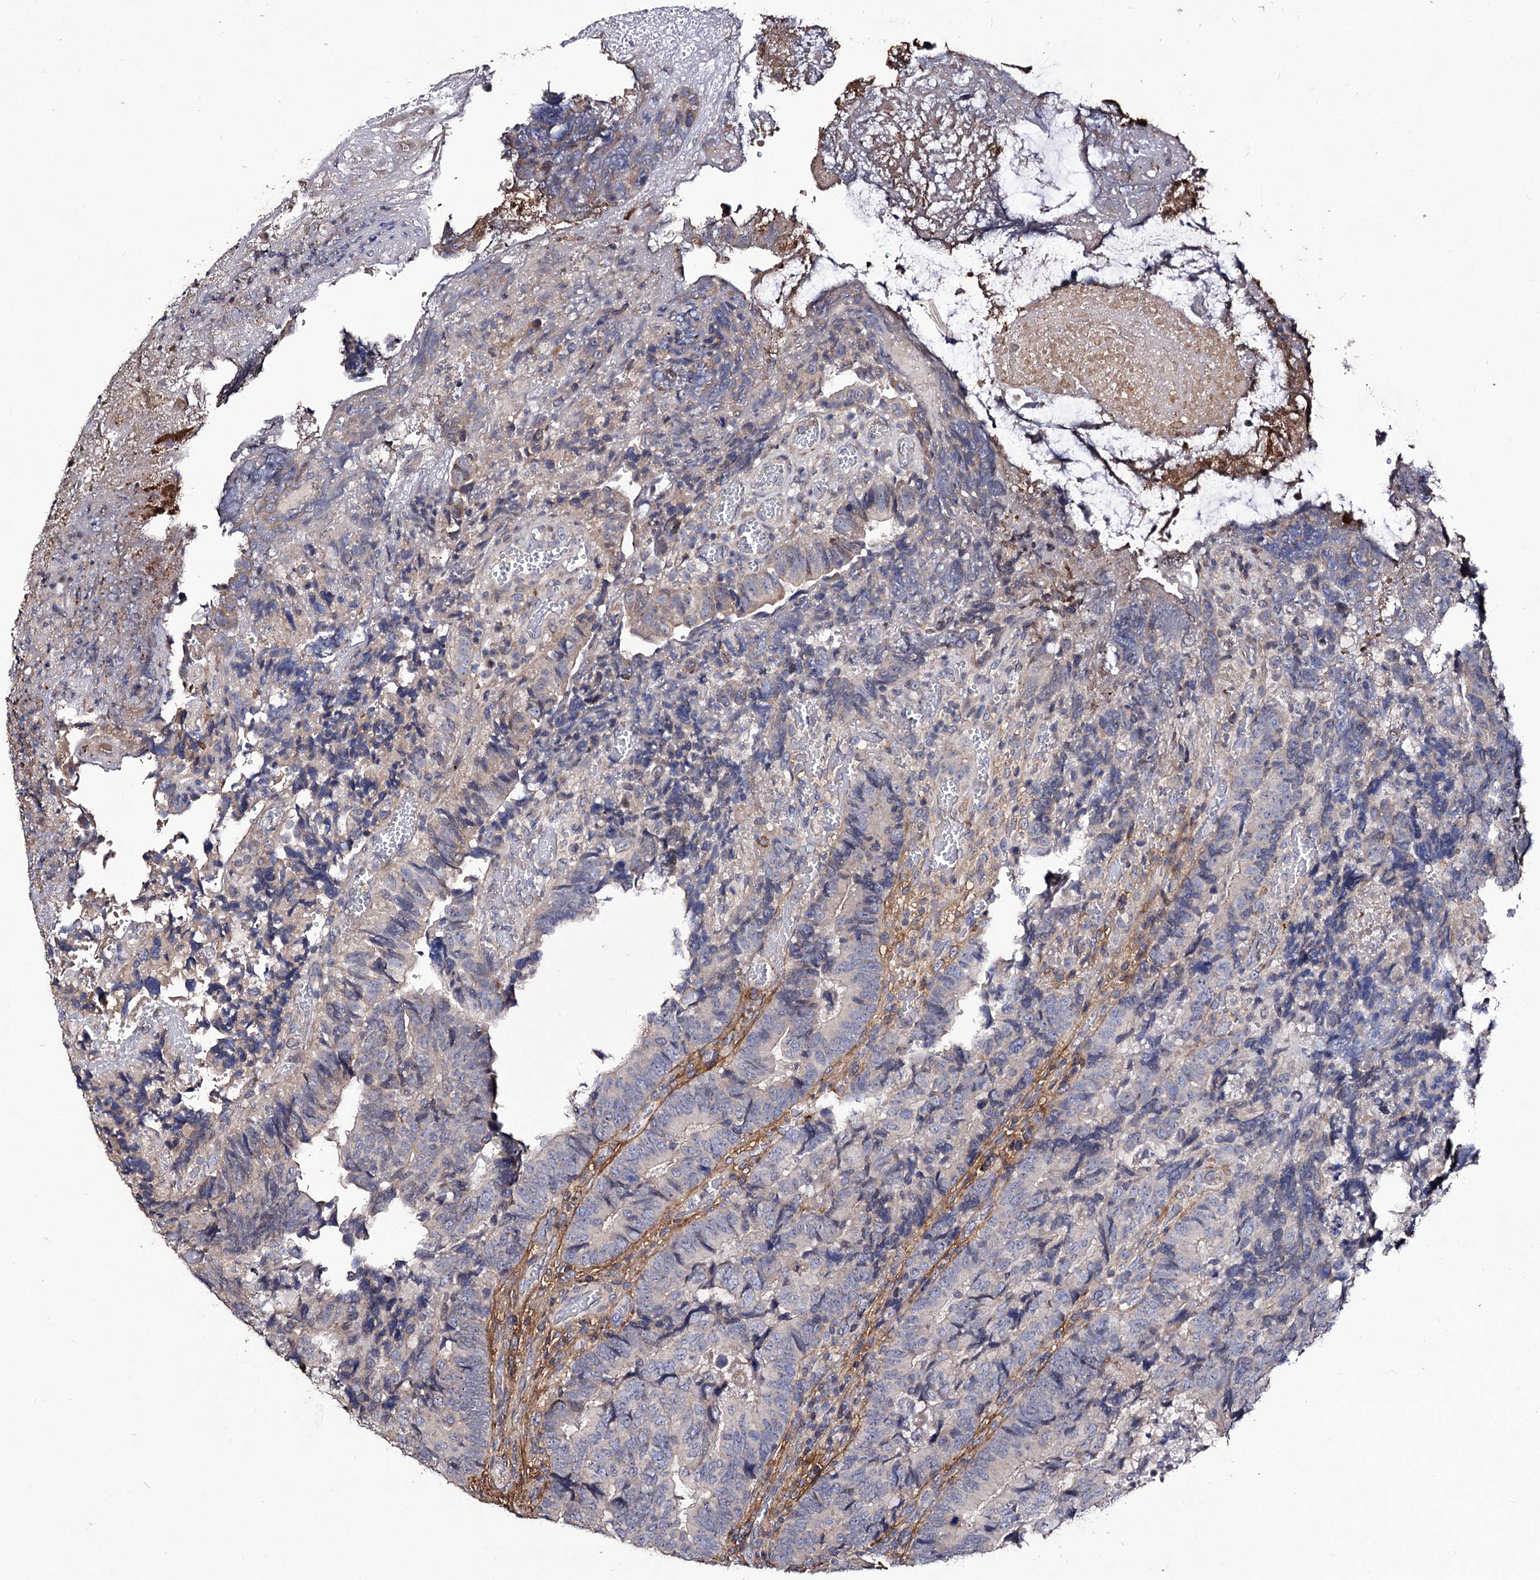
{"staining": {"intensity": "negative", "quantity": "none", "location": "none"}, "tissue": "colorectal cancer", "cell_type": "Tumor cells", "image_type": "cancer", "snomed": [{"axis": "morphology", "description": "Adenocarcinoma, NOS"}, {"axis": "topography", "description": "Colon"}], "caption": "Protein analysis of colorectal adenocarcinoma reveals no significant staining in tumor cells. (DAB (3,3'-diaminobenzidine) IHC visualized using brightfield microscopy, high magnification).", "gene": "MYO1H", "patient": {"sex": "female", "age": 67}}